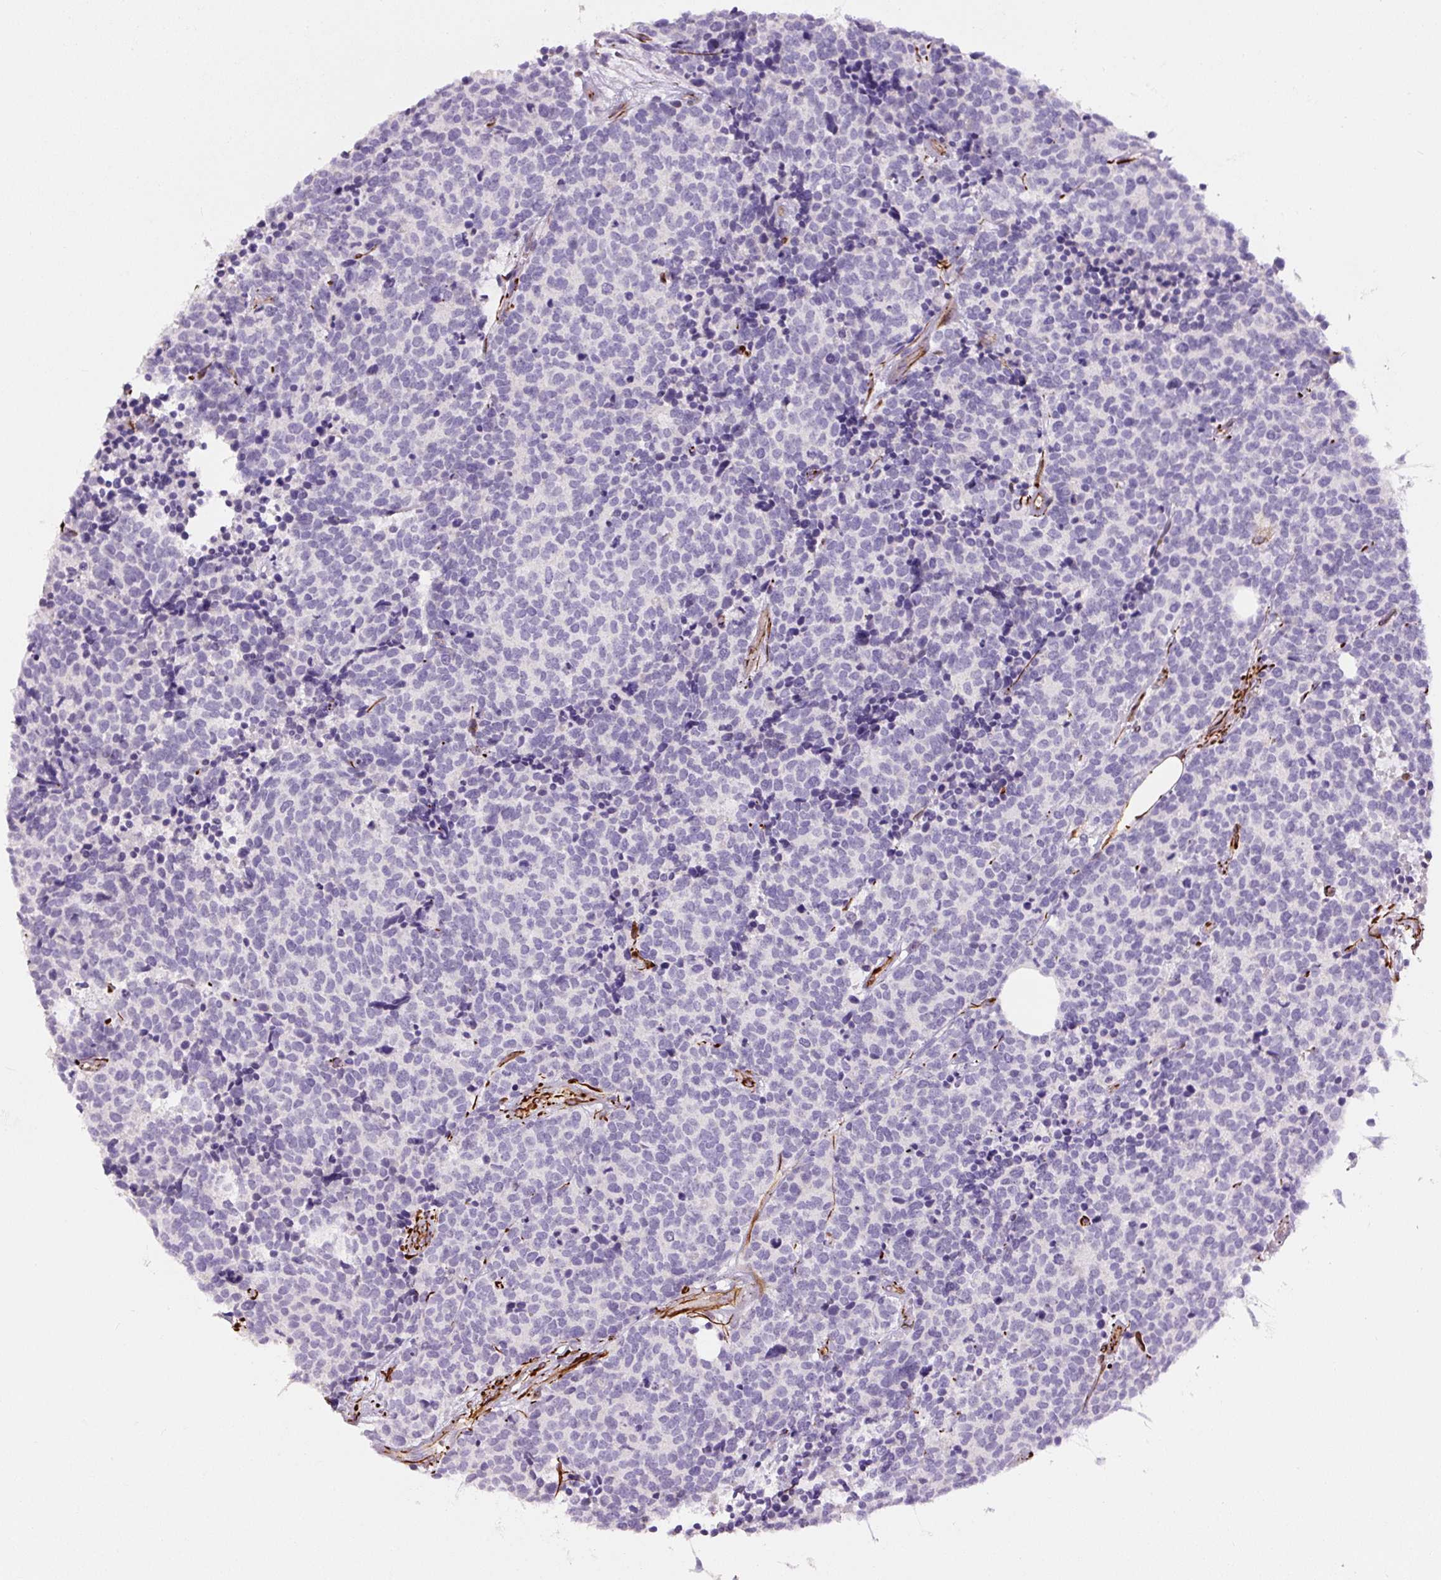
{"staining": {"intensity": "negative", "quantity": "none", "location": "none"}, "tissue": "carcinoid", "cell_type": "Tumor cells", "image_type": "cancer", "snomed": [{"axis": "morphology", "description": "Carcinoid, malignant, NOS"}, {"axis": "topography", "description": "Skin"}], "caption": "Immunohistochemistry of human malignant carcinoid displays no positivity in tumor cells. The staining is performed using DAB (3,3'-diaminobenzidine) brown chromogen with nuclei counter-stained in using hematoxylin.", "gene": "NES", "patient": {"sex": "female", "age": 79}}